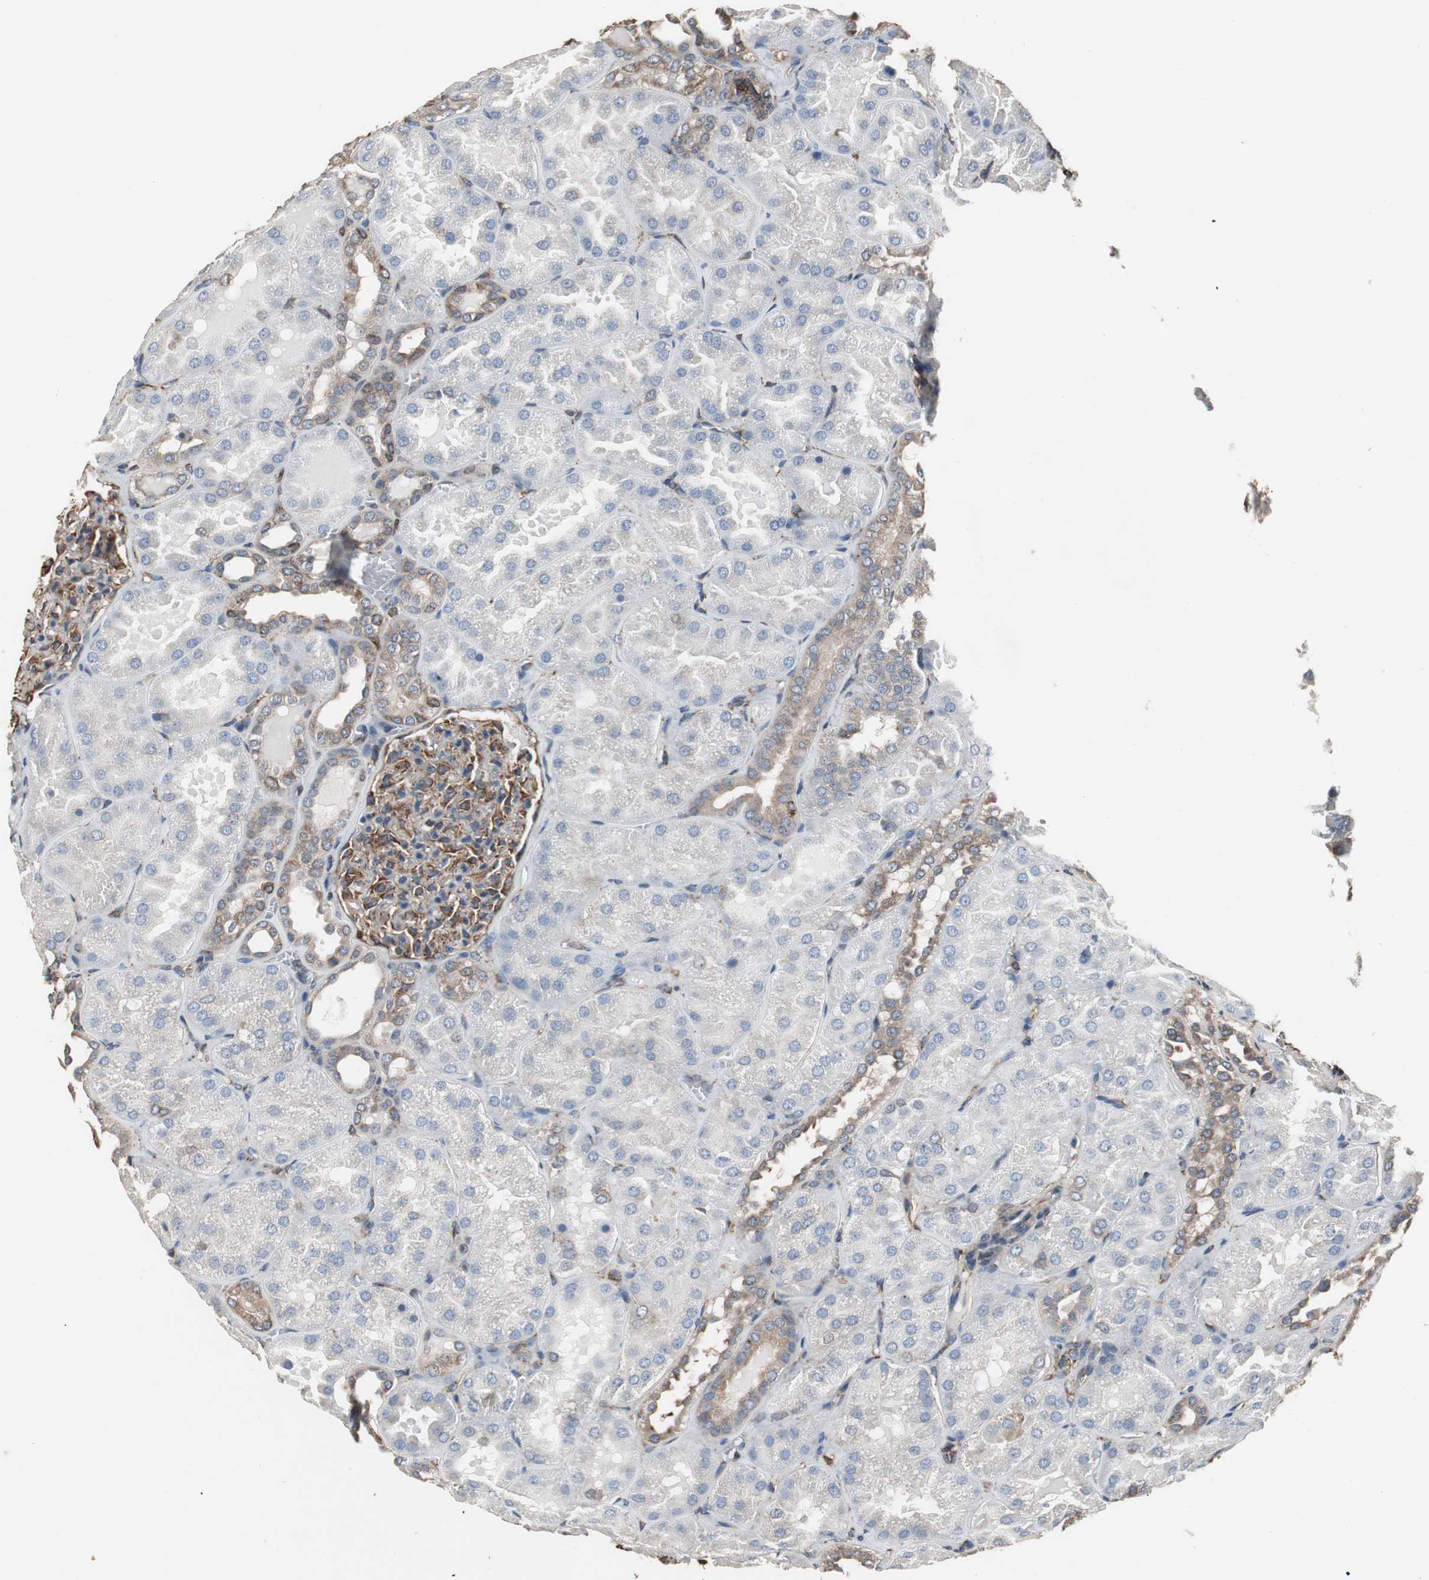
{"staining": {"intensity": "moderate", "quantity": ">75%", "location": "cytoplasmic/membranous"}, "tissue": "kidney", "cell_type": "Cells in glomeruli", "image_type": "normal", "snomed": [{"axis": "morphology", "description": "Normal tissue, NOS"}, {"axis": "topography", "description": "Kidney"}], "caption": "DAB (3,3'-diaminobenzidine) immunohistochemical staining of normal human kidney exhibits moderate cytoplasmic/membranous protein positivity in approximately >75% of cells in glomeruli. (DAB (3,3'-diaminobenzidine) IHC with brightfield microscopy, high magnification).", "gene": "CALU", "patient": {"sex": "male", "age": 28}}